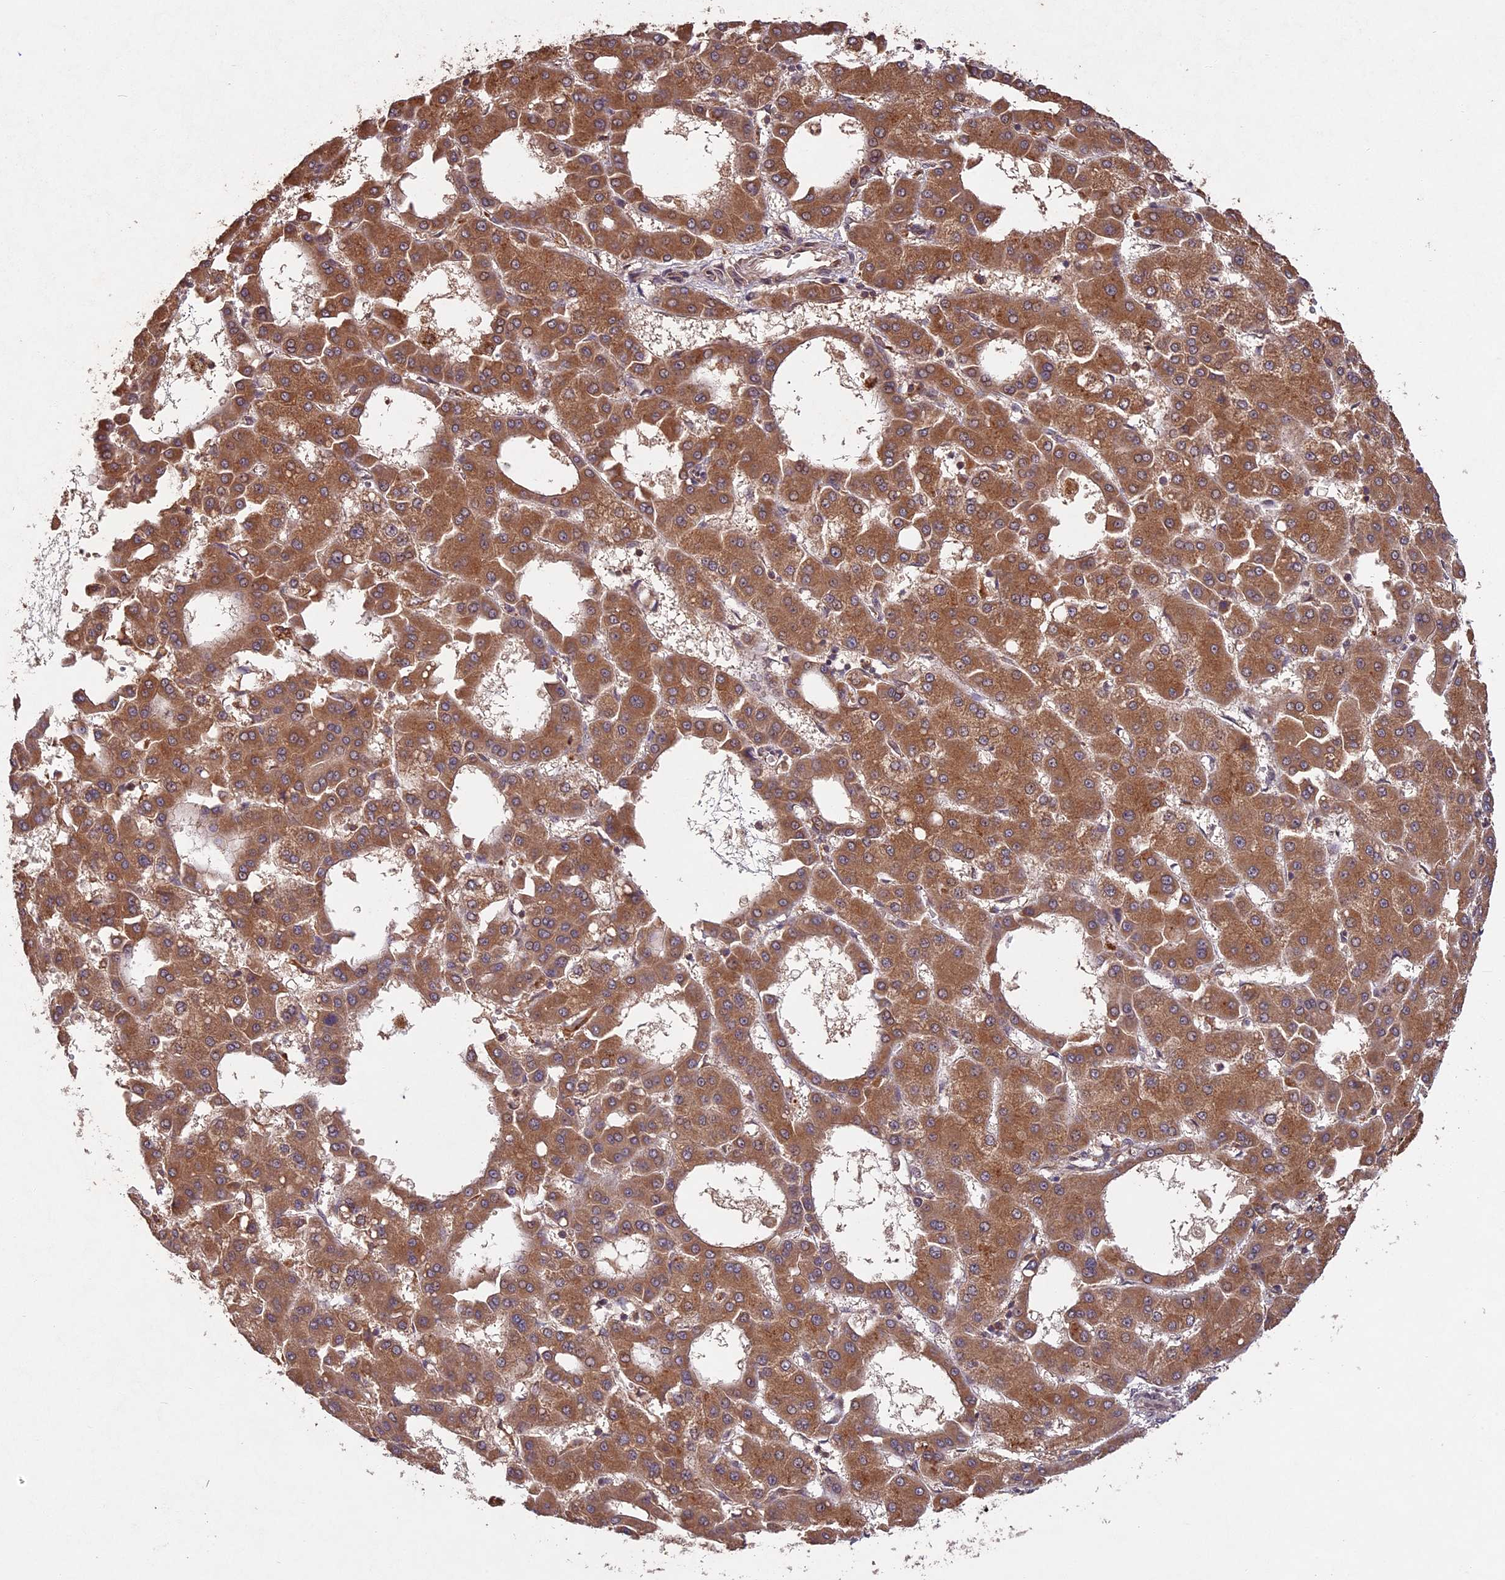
{"staining": {"intensity": "moderate", "quantity": ">75%", "location": "cytoplasmic/membranous"}, "tissue": "liver cancer", "cell_type": "Tumor cells", "image_type": "cancer", "snomed": [{"axis": "morphology", "description": "Carcinoma, Hepatocellular, NOS"}, {"axis": "topography", "description": "Liver"}], "caption": "Tumor cells reveal medium levels of moderate cytoplasmic/membranous staining in approximately >75% of cells in hepatocellular carcinoma (liver).", "gene": "CHAC1", "patient": {"sex": "male", "age": 47}}